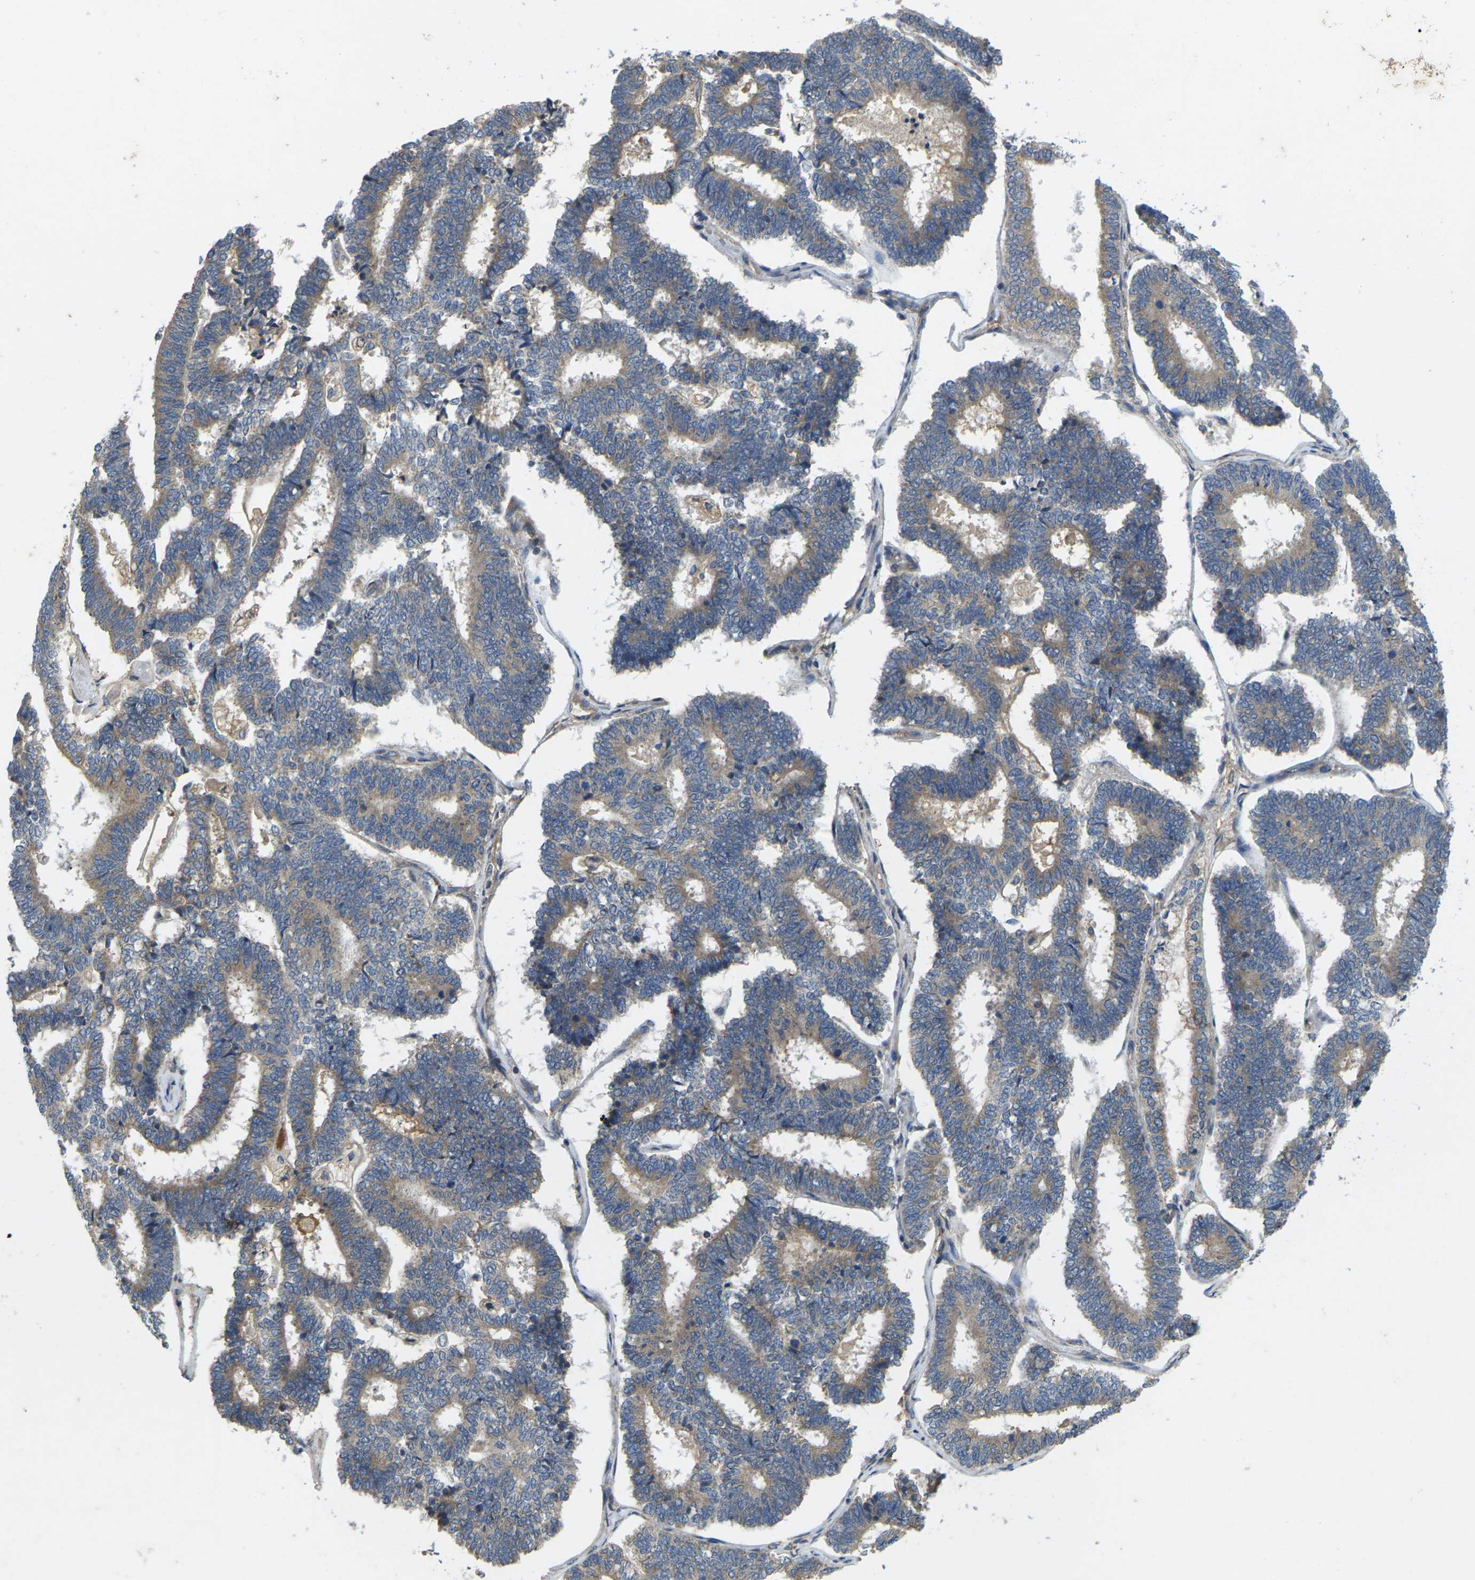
{"staining": {"intensity": "moderate", "quantity": ">75%", "location": "cytoplasmic/membranous"}, "tissue": "endometrial cancer", "cell_type": "Tumor cells", "image_type": "cancer", "snomed": [{"axis": "morphology", "description": "Adenocarcinoma, NOS"}, {"axis": "topography", "description": "Endometrium"}], "caption": "High-magnification brightfield microscopy of endometrial cancer (adenocarcinoma) stained with DAB (brown) and counterstained with hematoxylin (blue). tumor cells exhibit moderate cytoplasmic/membranous positivity is seen in about>75% of cells.", "gene": "KIF1B", "patient": {"sex": "female", "age": 70}}